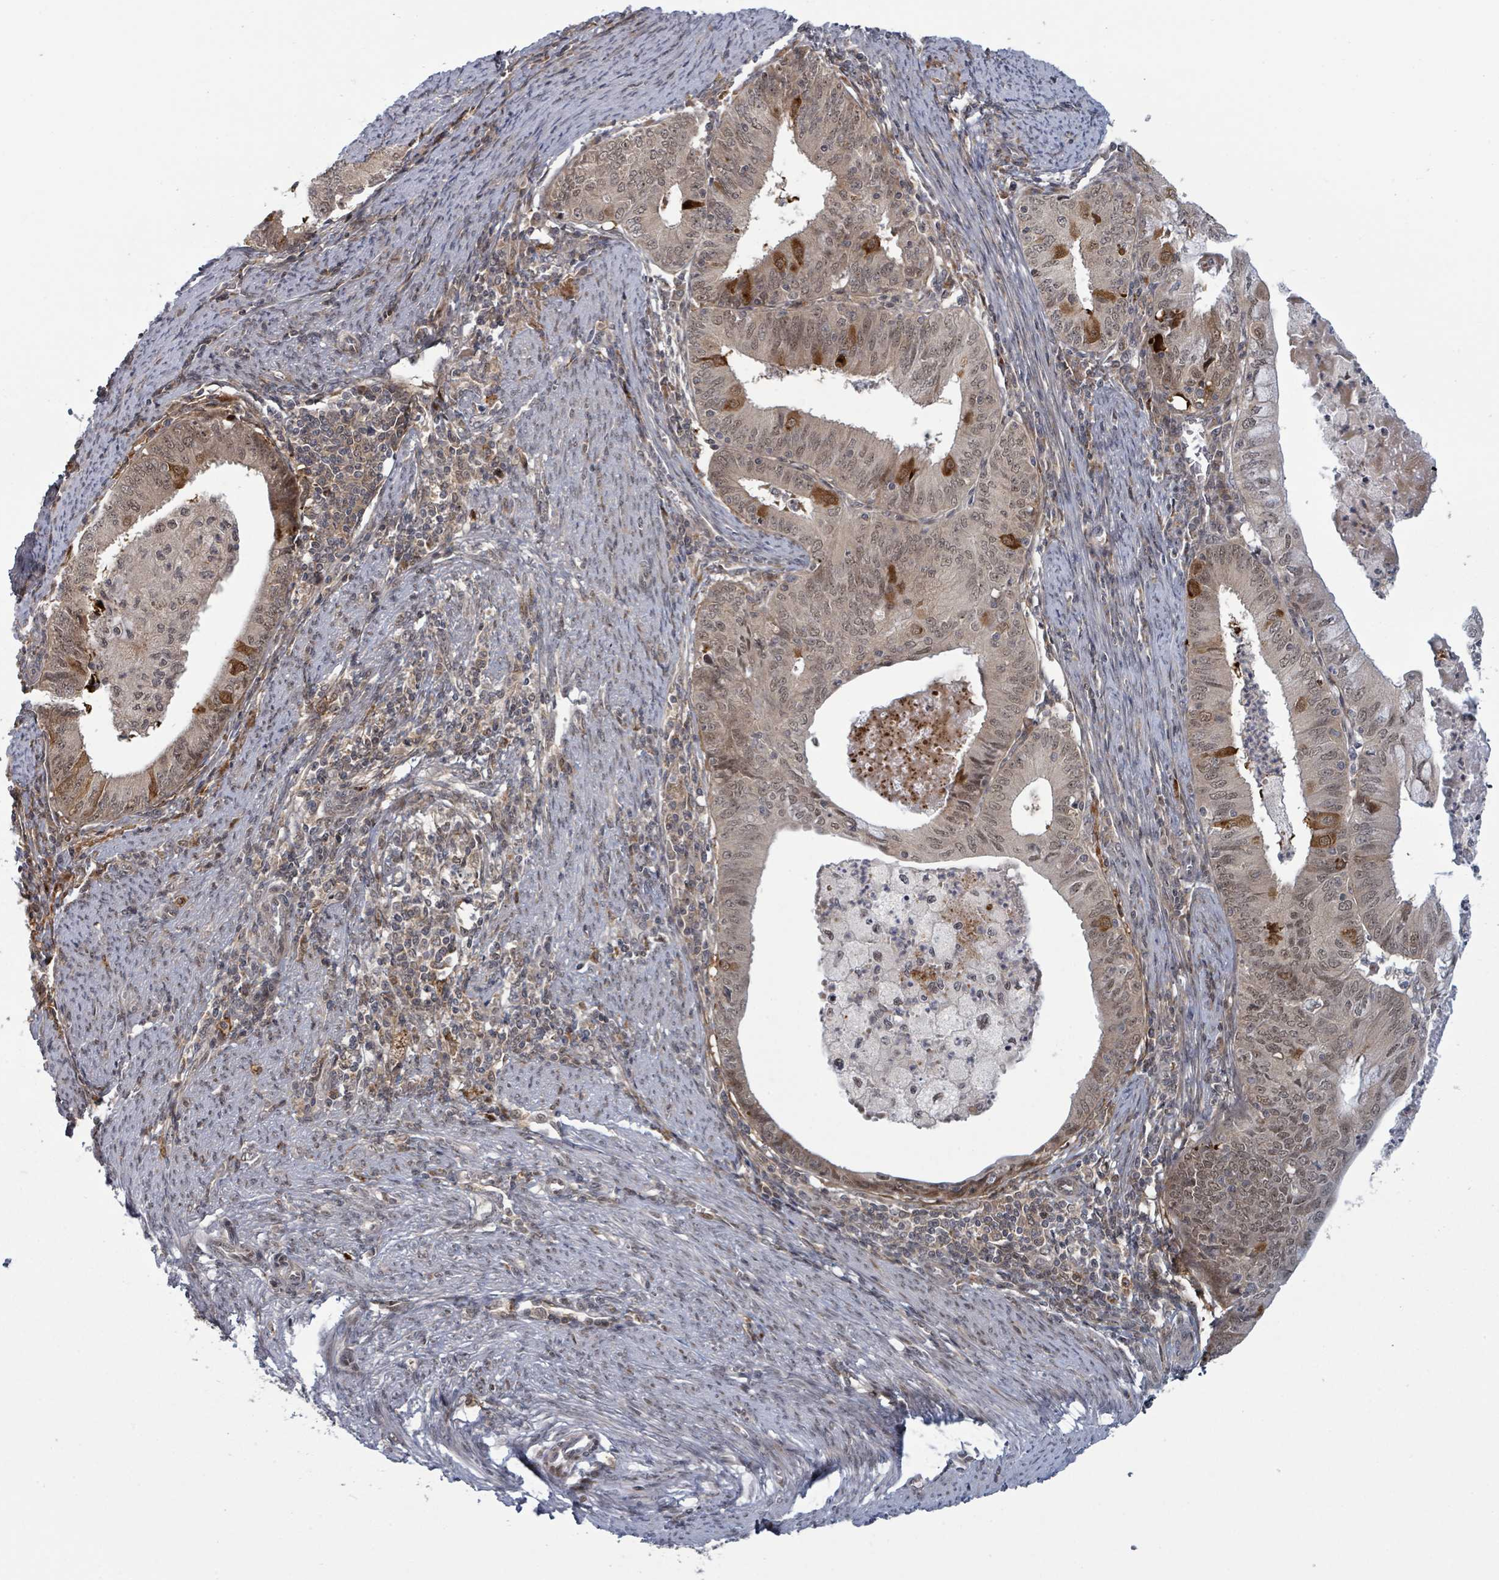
{"staining": {"intensity": "strong", "quantity": "<25%", "location": "cytoplasmic/membranous,nuclear"}, "tissue": "endometrial cancer", "cell_type": "Tumor cells", "image_type": "cancer", "snomed": [{"axis": "morphology", "description": "Adenocarcinoma, NOS"}, {"axis": "topography", "description": "Endometrium"}], "caption": "Human adenocarcinoma (endometrial) stained for a protein (brown) exhibits strong cytoplasmic/membranous and nuclear positive positivity in about <25% of tumor cells.", "gene": "GTF3C1", "patient": {"sex": "female", "age": 57}}